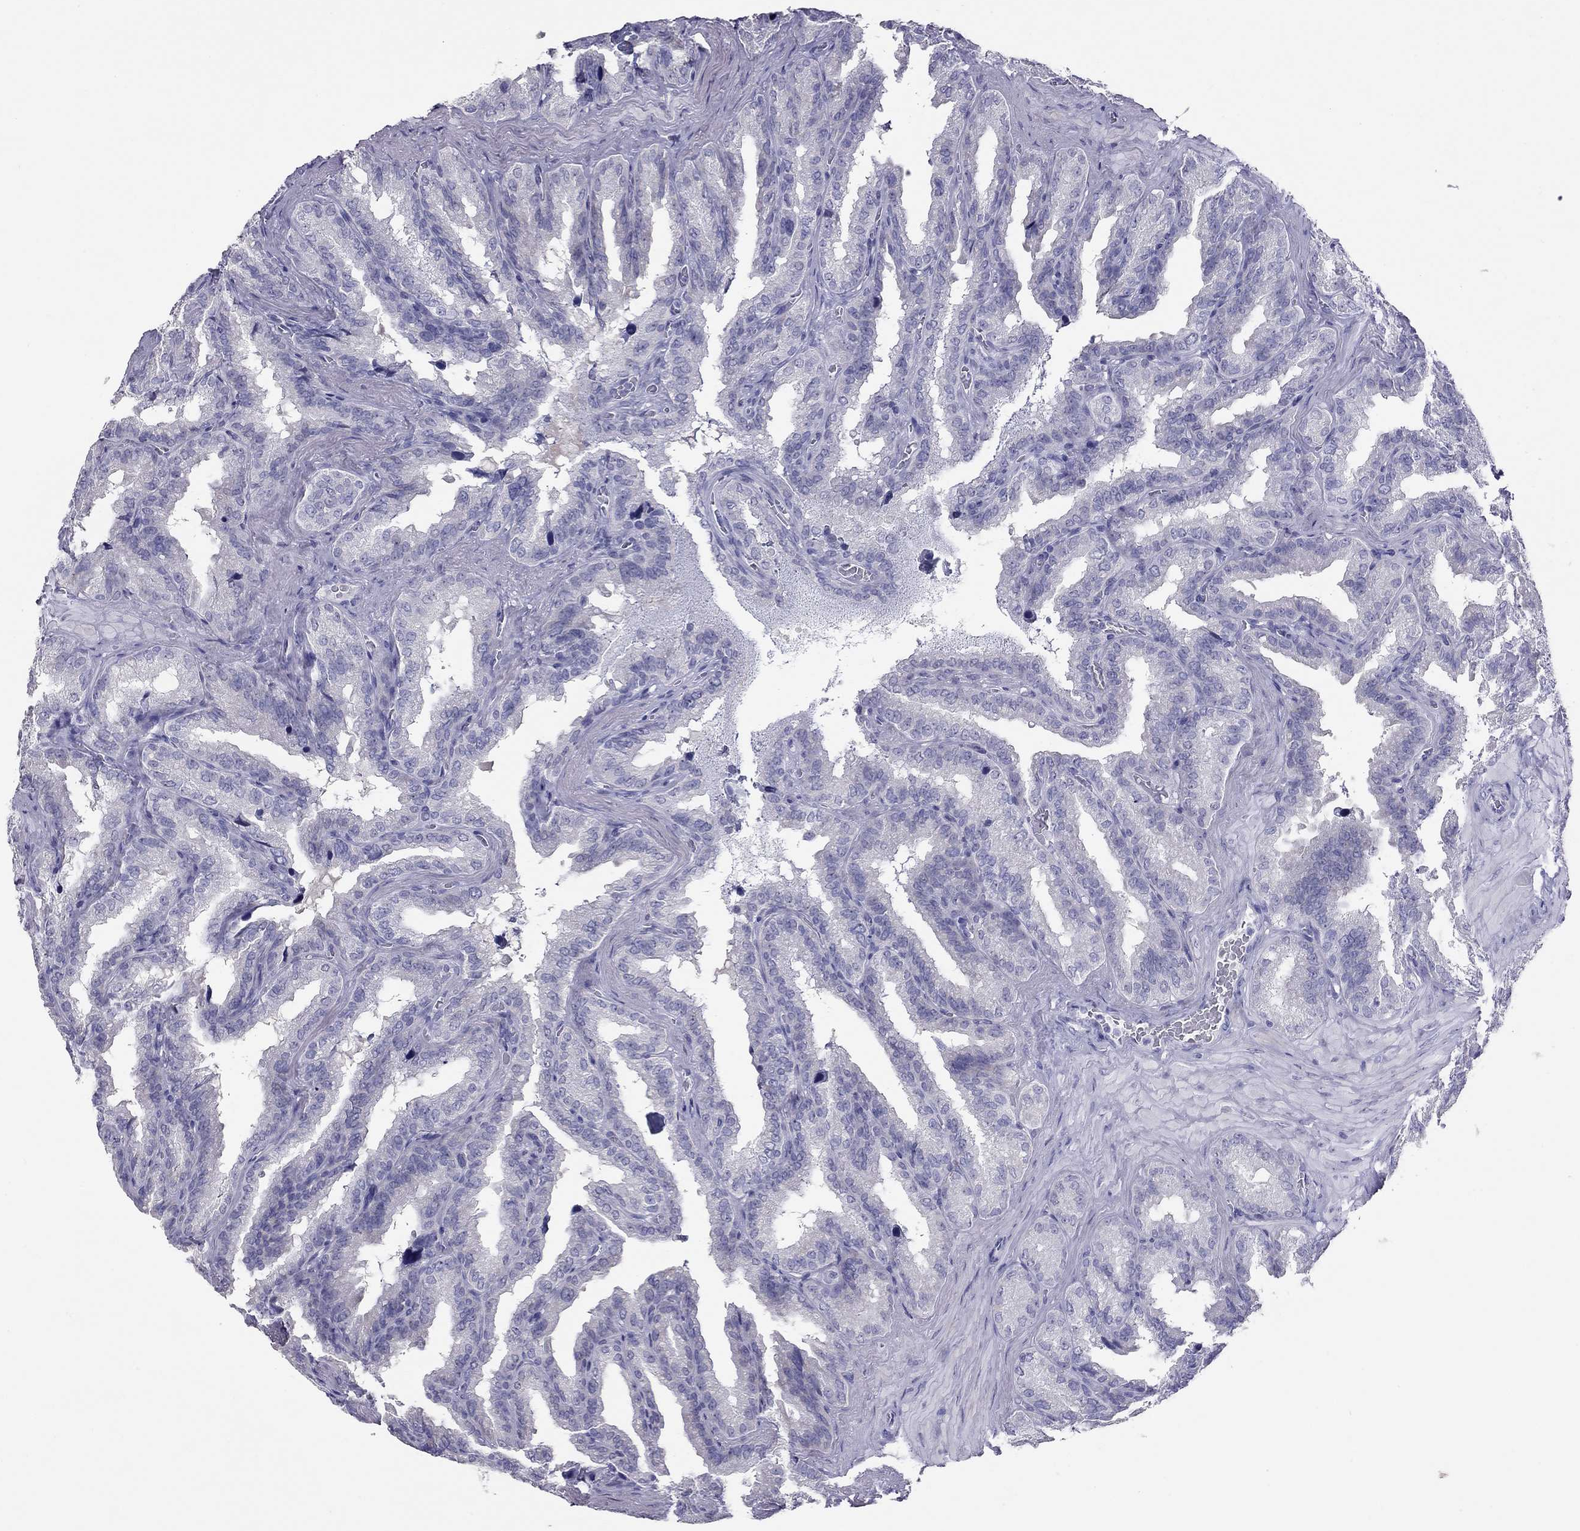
{"staining": {"intensity": "negative", "quantity": "none", "location": "none"}, "tissue": "seminal vesicle", "cell_type": "Glandular cells", "image_type": "normal", "snomed": [{"axis": "morphology", "description": "Normal tissue, NOS"}, {"axis": "topography", "description": "Seminal veicle"}], "caption": "Histopathology image shows no protein positivity in glandular cells of unremarkable seminal vesicle. The staining was performed using DAB (3,3'-diaminobenzidine) to visualize the protein expression in brown, while the nuclei were stained in blue with hematoxylin (Magnification: 20x).", "gene": "IL17REL", "patient": {"sex": "male", "age": 37}}